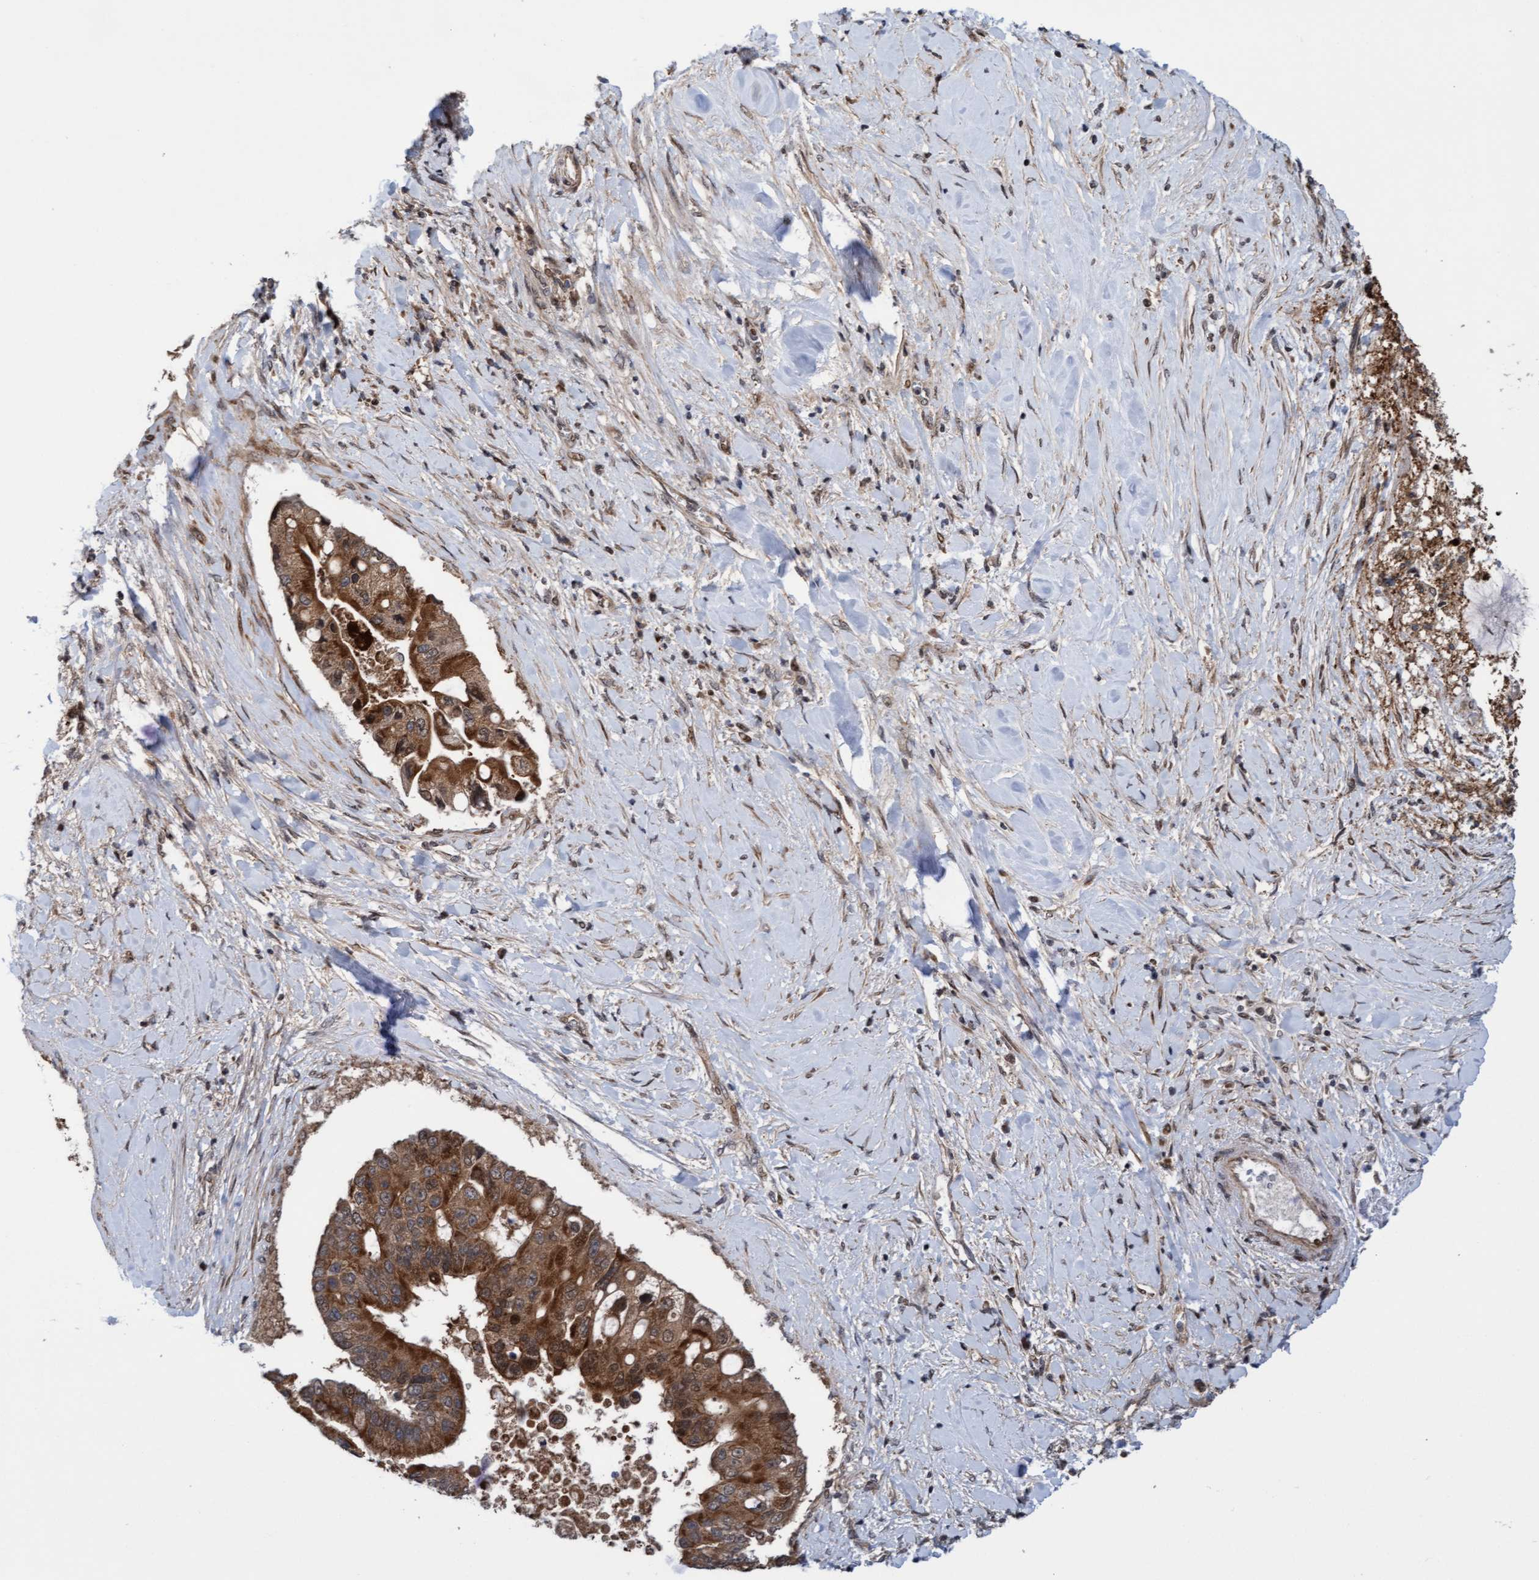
{"staining": {"intensity": "strong", "quantity": ">75%", "location": "cytoplasmic/membranous"}, "tissue": "liver cancer", "cell_type": "Tumor cells", "image_type": "cancer", "snomed": [{"axis": "morphology", "description": "Cholangiocarcinoma"}, {"axis": "topography", "description": "Liver"}], "caption": "Protein expression analysis of human liver cancer (cholangiocarcinoma) reveals strong cytoplasmic/membranous expression in approximately >75% of tumor cells.", "gene": "ITFG1", "patient": {"sex": "male", "age": 50}}